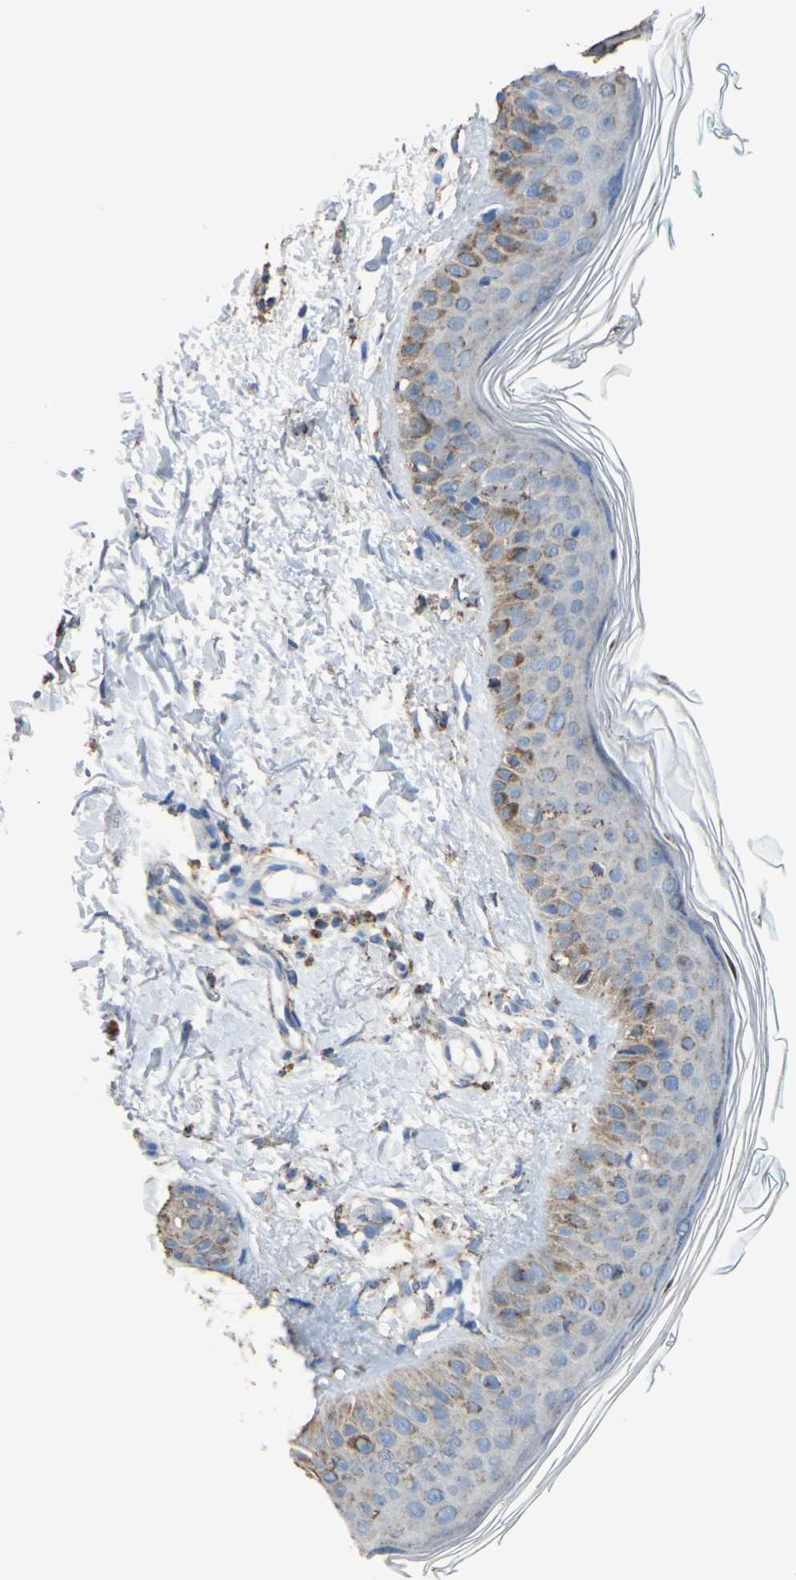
{"staining": {"intensity": "moderate", "quantity": "25%-75%", "location": "cytoplasmic/membranous"}, "tissue": "skin", "cell_type": "Fibroblasts", "image_type": "normal", "snomed": [{"axis": "morphology", "description": "Normal tissue, NOS"}, {"axis": "topography", "description": "Skin"}], "caption": "DAB (3,3'-diaminobenzidine) immunohistochemical staining of benign human skin shows moderate cytoplasmic/membranous protein positivity in about 25%-75% of fibroblasts. The staining was performed using DAB, with brown indicating positive protein expression. Nuclei are stained blue with hematoxylin.", "gene": "CMKLR2", "patient": {"sex": "male", "age": 71}}